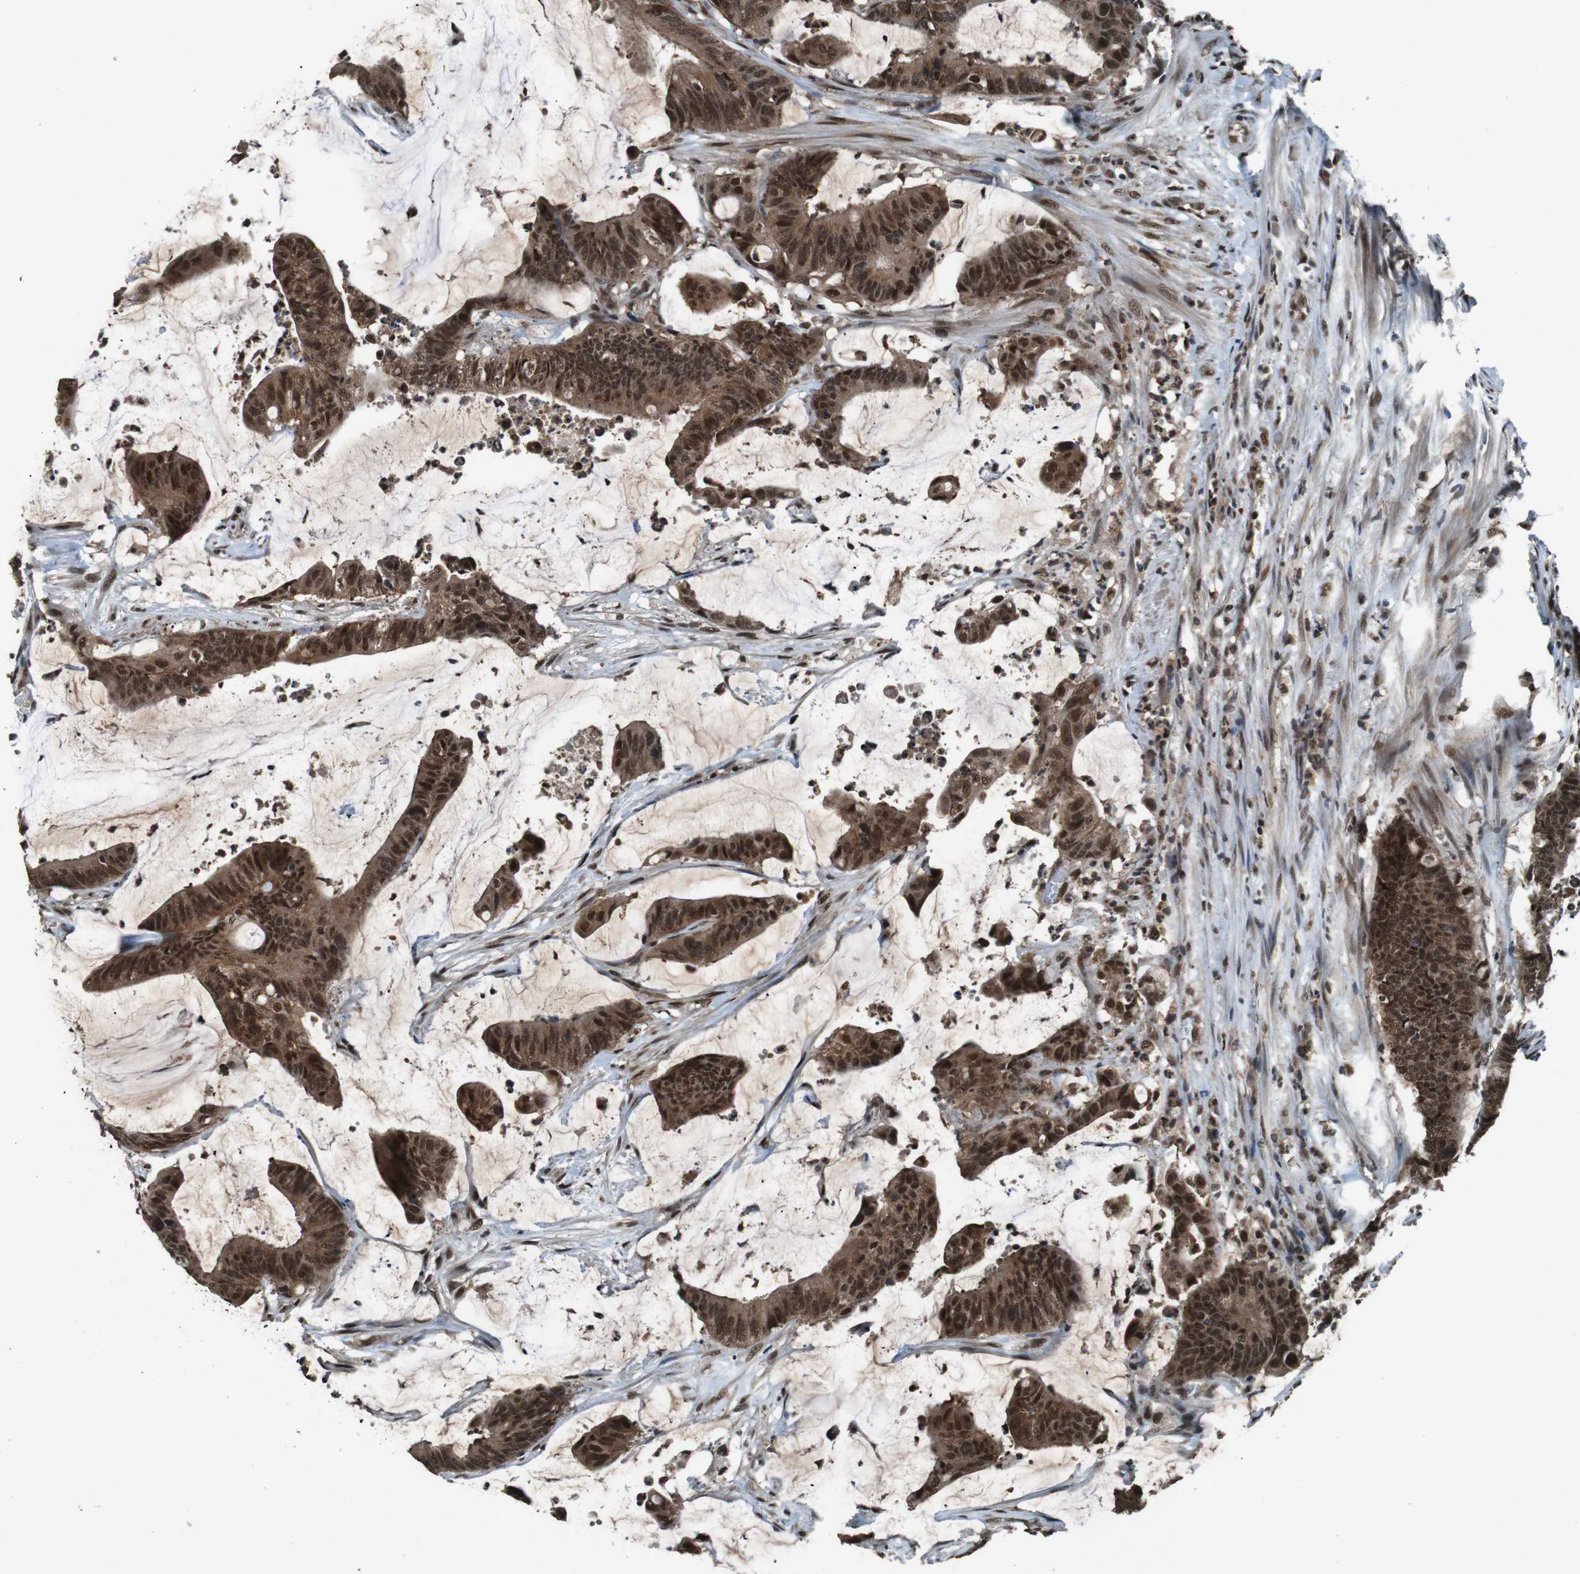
{"staining": {"intensity": "strong", "quantity": ">75%", "location": "cytoplasmic/membranous,nuclear"}, "tissue": "colorectal cancer", "cell_type": "Tumor cells", "image_type": "cancer", "snomed": [{"axis": "morphology", "description": "Adenocarcinoma, NOS"}, {"axis": "topography", "description": "Rectum"}], "caption": "Immunohistochemistry (IHC) (DAB (3,3'-diaminobenzidine)) staining of human adenocarcinoma (colorectal) shows strong cytoplasmic/membranous and nuclear protein positivity in about >75% of tumor cells.", "gene": "NR4A2", "patient": {"sex": "female", "age": 66}}